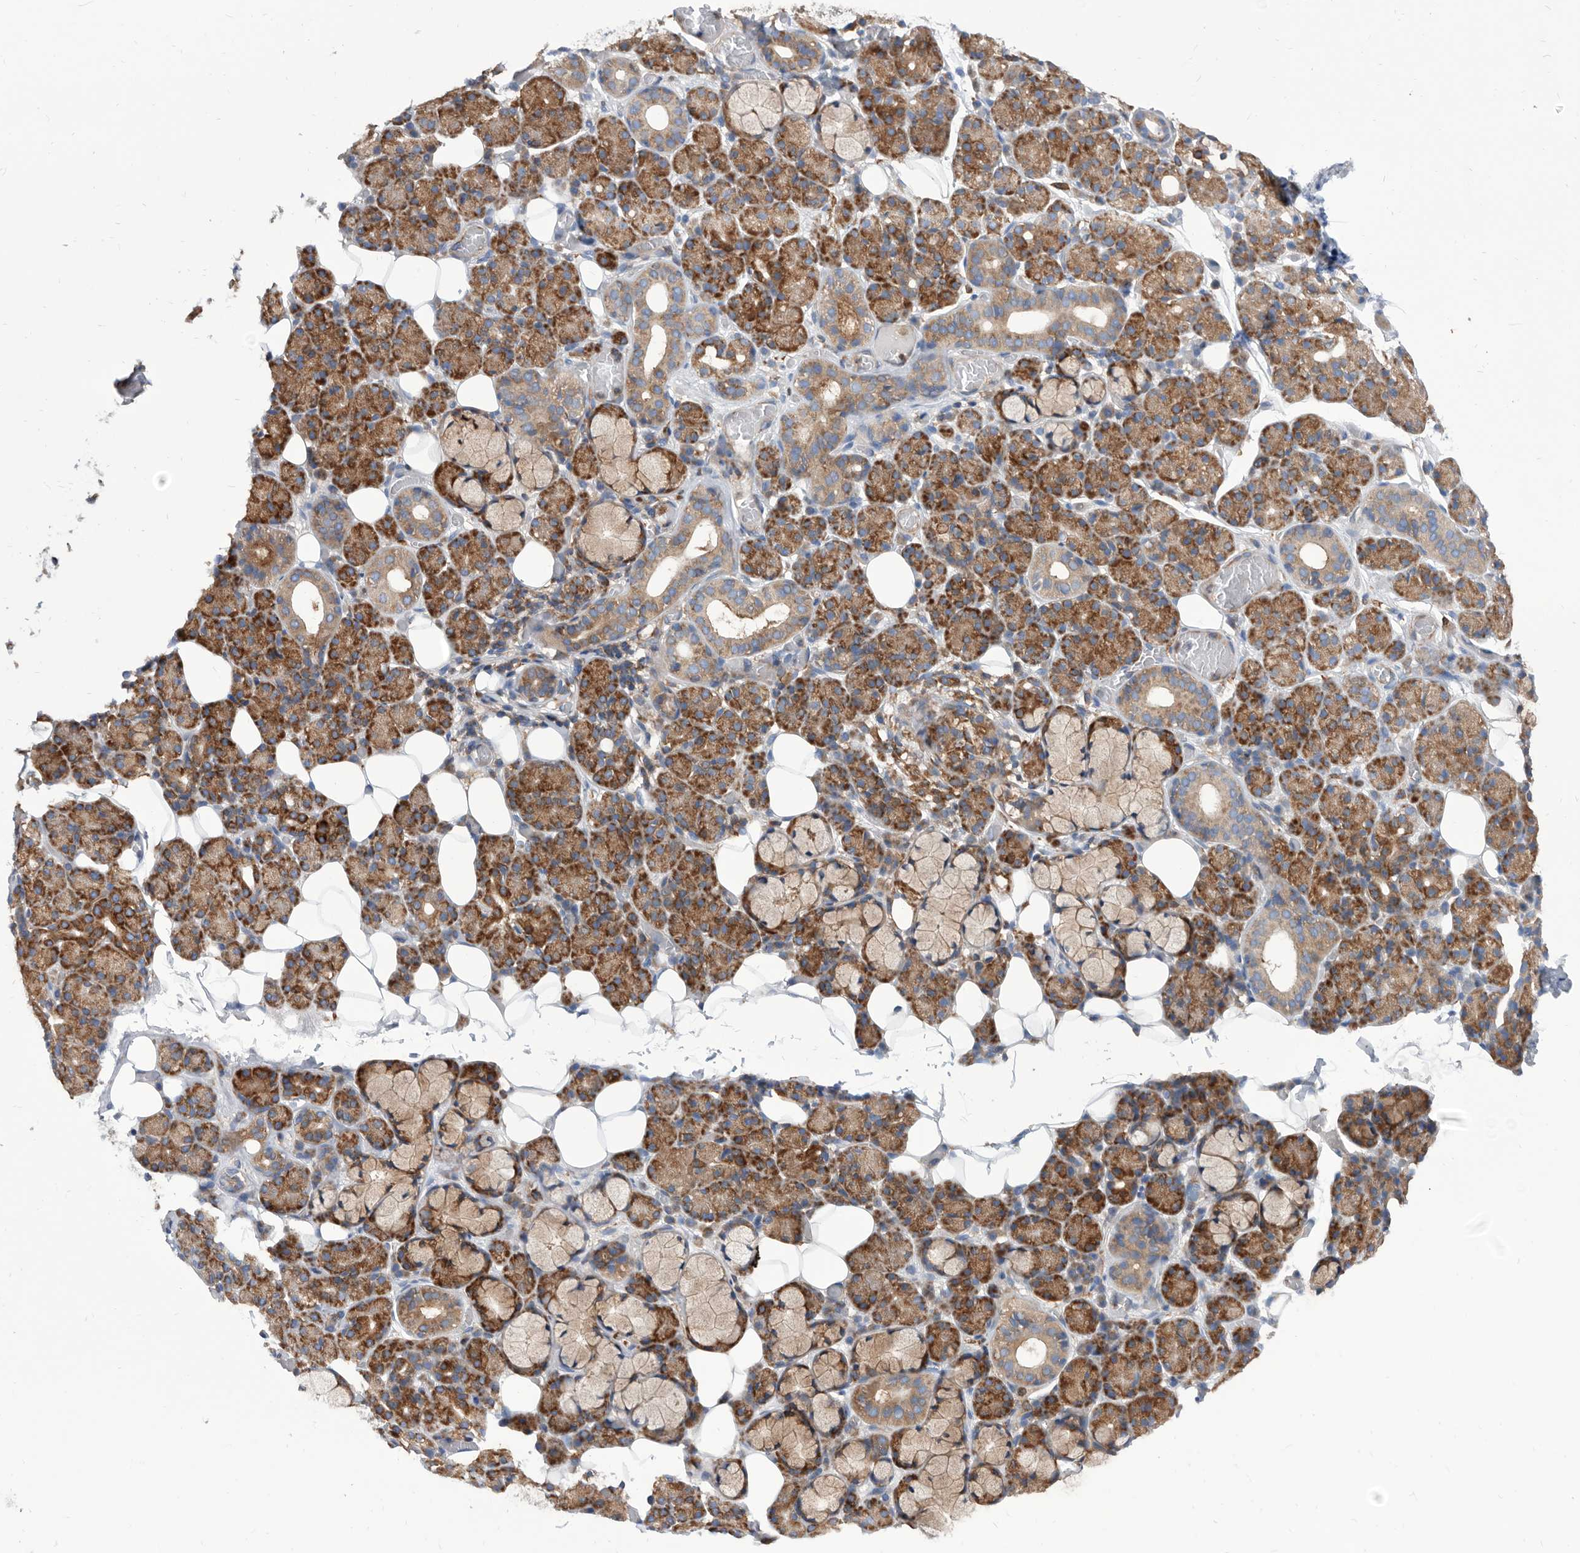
{"staining": {"intensity": "strong", "quantity": "25%-75%", "location": "cytoplasmic/membranous"}, "tissue": "salivary gland", "cell_type": "Glandular cells", "image_type": "normal", "snomed": [{"axis": "morphology", "description": "Normal tissue, NOS"}, {"axis": "topography", "description": "Salivary gland"}], "caption": "Protein expression analysis of benign human salivary gland reveals strong cytoplasmic/membranous expression in approximately 25%-75% of glandular cells.", "gene": "SMG7", "patient": {"sex": "male", "age": 63}}